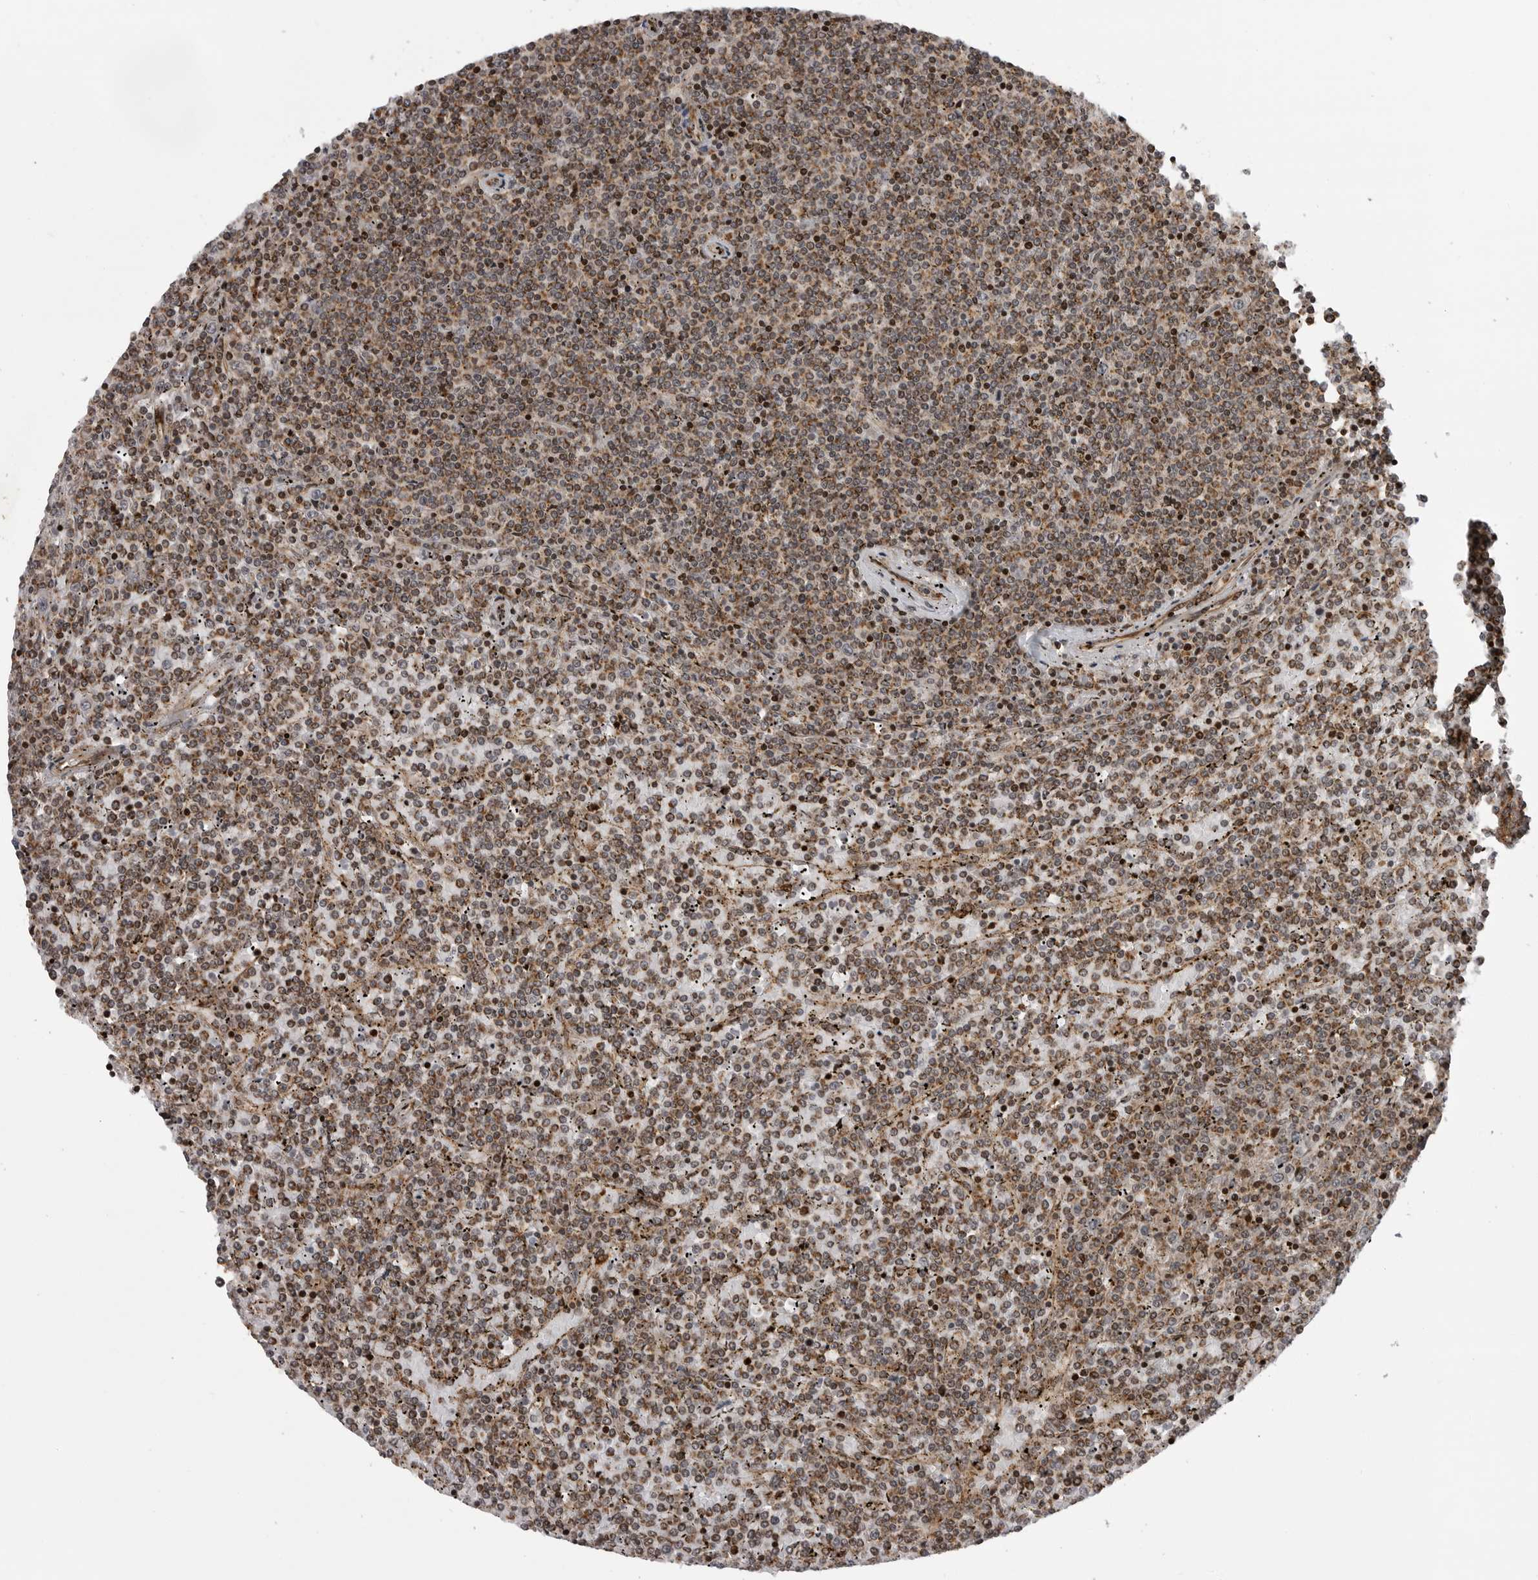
{"staining": {"intensity": "weak", "quantity": ">75%", "location": "cytoplasmic/membranous,nuclear"}, "tissue": "lymphoma", "cell_type": "Tumor cells", "image_type": "cancer", "snomed": [{"axis": "morphology", "description": "Malignant lymphoma, non-Hodgkin's type, Low grade"}, {"axis": "topography", "description": "Spleen"}], "caption": "Weak cytoplasmic/membranous and nuclear expression for a protein is present in approximately >75% of tumor cells of low-grade malignant lymphoma, non-Hodgkin's type using immunohistochemistry (IHC).", "gene": "ABL1", "patient": {"sex": "female", "age": 19}}